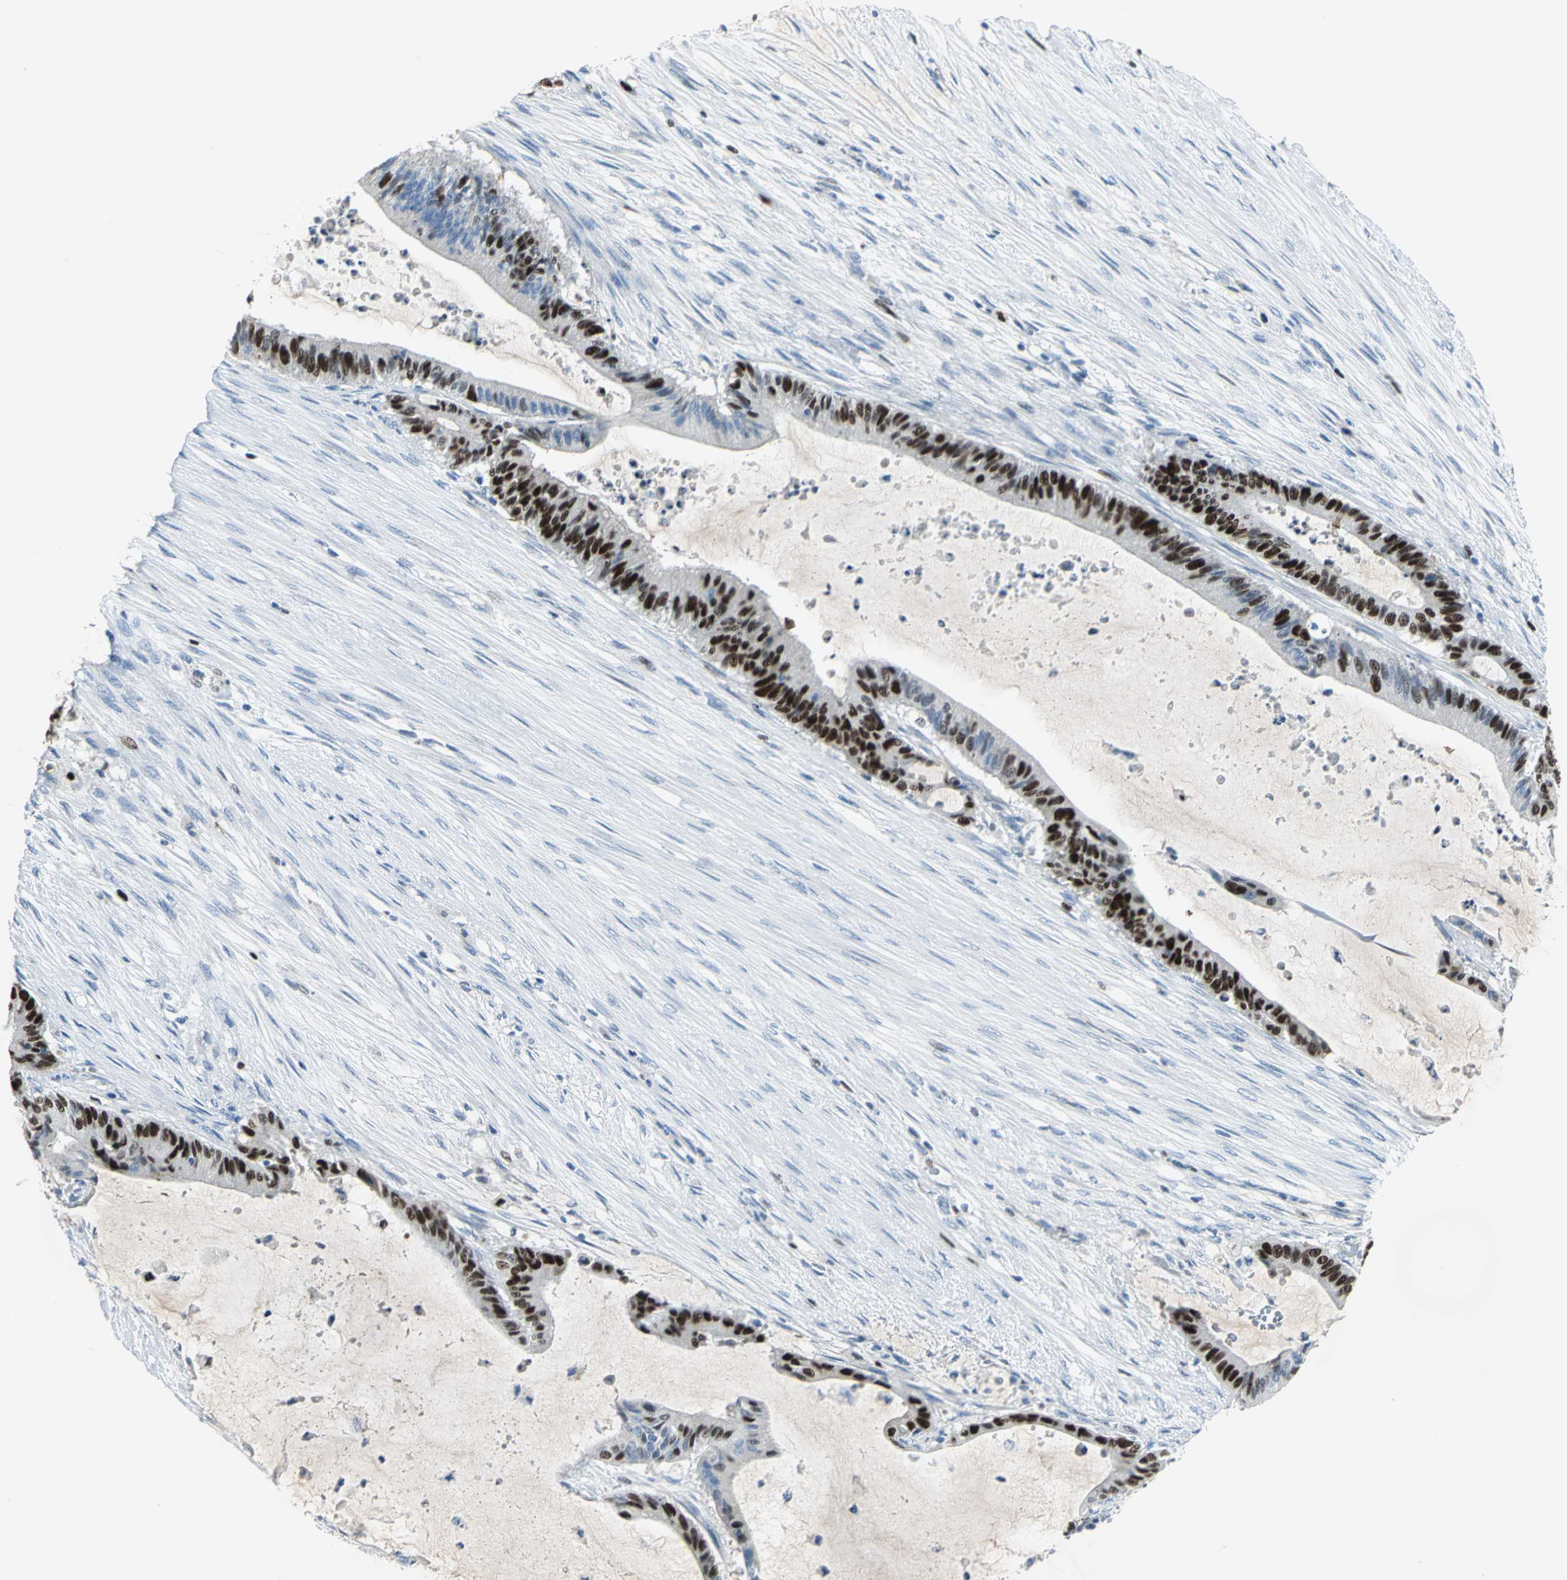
{"staining": {"intensity": "strong", "quantity": "25%-75%", "location": "nuclear"}, "tissue": "liver cancer", "cell_type": "Tumor cells", "image_type": "cancer", "snomed": [{"axis": "morphology", "description": "Cholangiocarcinoma"}, {"axis": "topography", "description": "Liver"}], "caption": "Human liver cancer stained for a protein (brown) displays strong nuclear positive positivity in about 25%-75% of tumor cells.", "gene": "MCM4", "patient": {"sex": "female", "age": 73}}